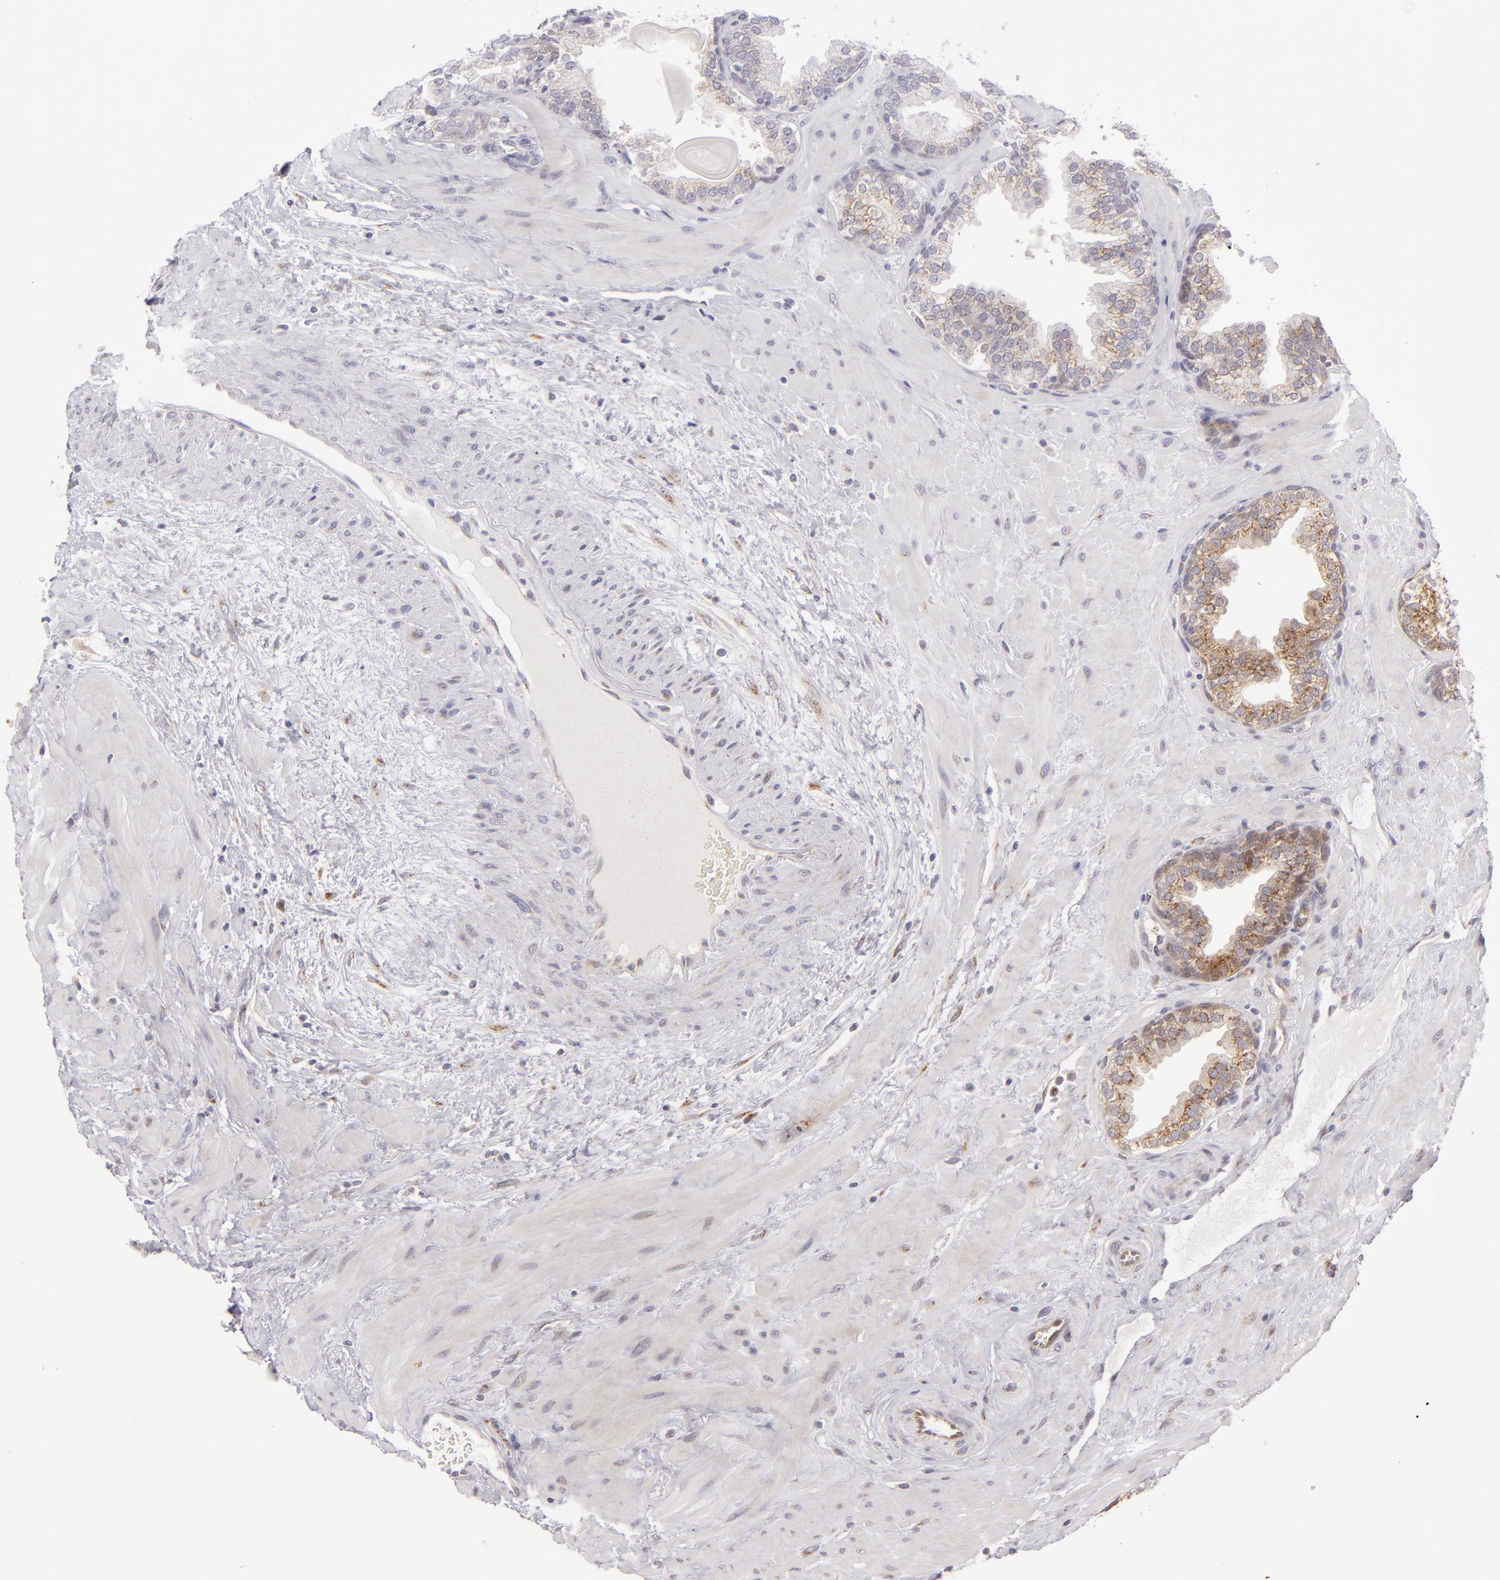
{"staining": {"intensity": "strong", "quantity": ">75%", "location": "cytoplasmic/membranous"}, "tissue": "prostate", "cell_type": "Glandular cells", "image_type": "normal", "snomed": [{"axis": "morphology", "description": "Normal tissue, NOS"}, {"axis": "topography", "description": "Prostate"}], "caption": "Immunohistochemical staining of unremarkable human prostate shows >75% levels of strong cytoplasmic/membranous protein positivity in approximately >75% of glandular cells.", "gene": "SH2D4A", "patient": {"sex": "male", "age": 51}}